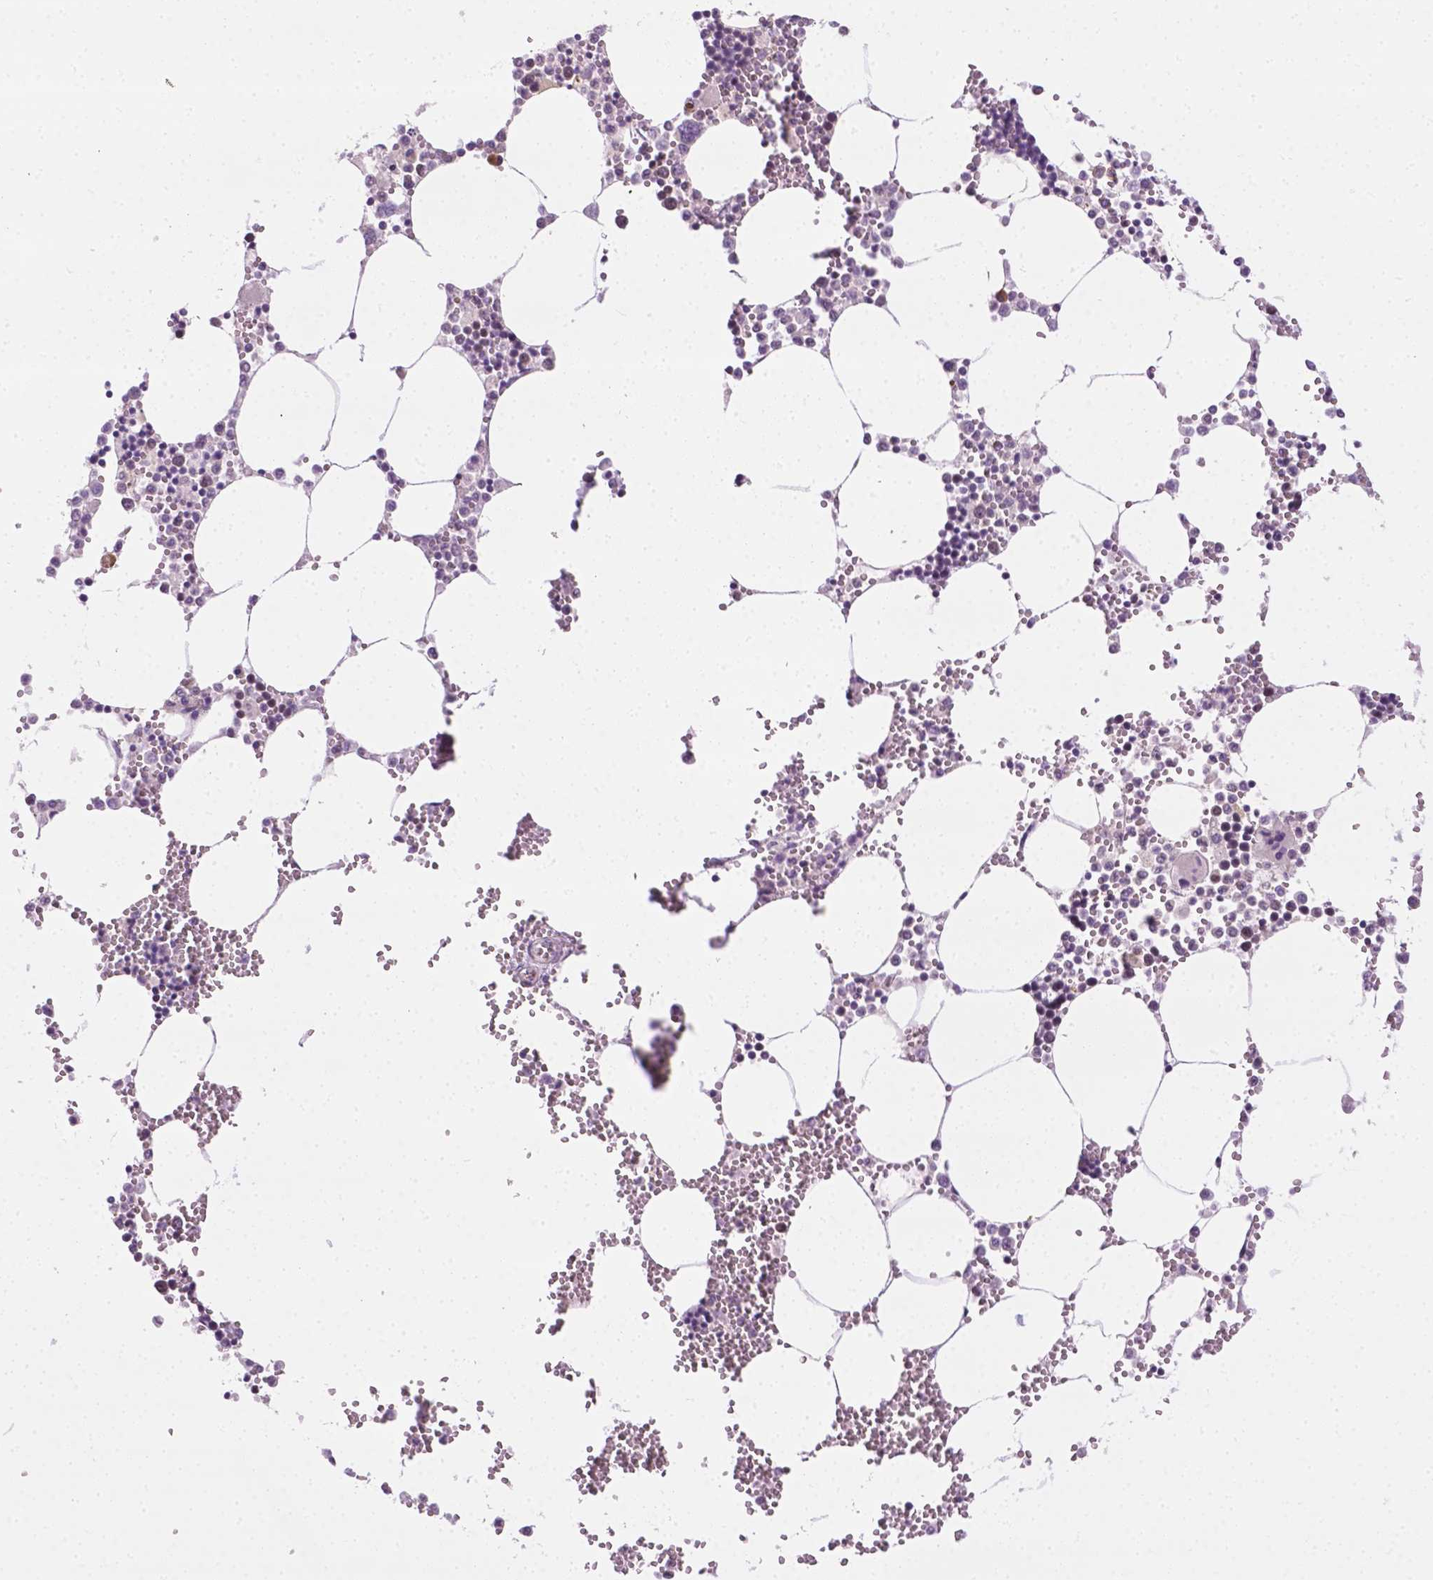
{"staining": {"intensity": "moderate", "quantity": "<25%", "location": "nuclear"}, "tissue": "bone marrow", "cell_type": "Hematopoietic cells", "image_type": "normal", "snomed": [{"axis": "morphology", "description": "Normal tissue, NOS"}, {"axis": "topography", "description": "Bone marrow"}], "caption": "Immunohistochemical staining of normal human bone marrow displays moderate nuclear protein expression in about <25% of hematopoietic cells.", "gene": "DENND4A", "patient": {"sex": "male", "age": 54}}